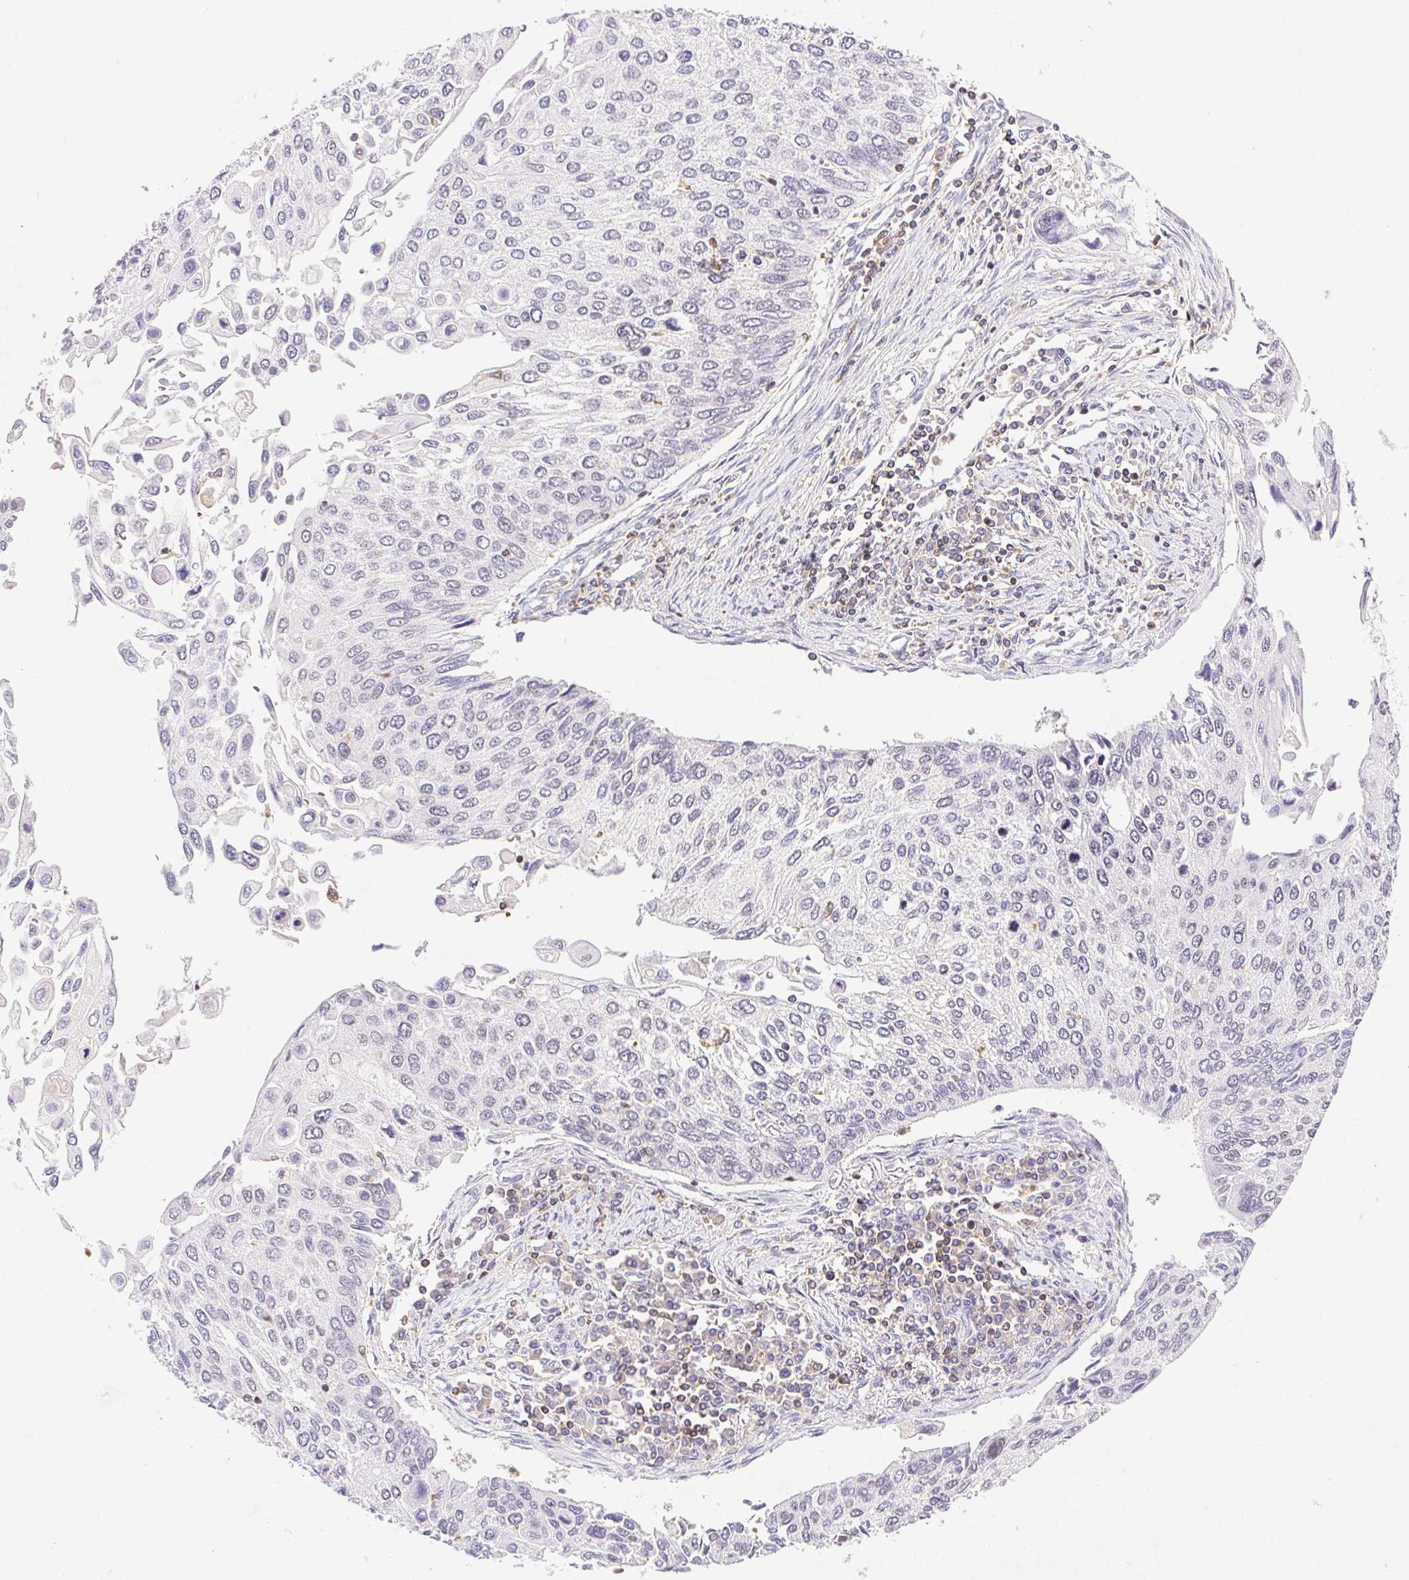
{"staining": {"intensity": "negative", "quantity": "none", "location": "none"}, "tissue": "lung cancer", "cell_type": "Tumor cells", "image_type": "cancer", "snomed": [{"axis": "morphology", "description": "Squamous cell carcinoma, NOS"}, {"axis": "morphology", "description": "Squamous cell carcinoma, metastatic, NOS"}, {"axis": "topography", "description": "Lung"}], "caption": "Squamous cell carcinoma (lung) stained for a protein using immunohistochemistry (IHC) reveals no positivity tumor cells.", "gene": "APBB1IP", "patient": {"sex": "male", "age": 63}}